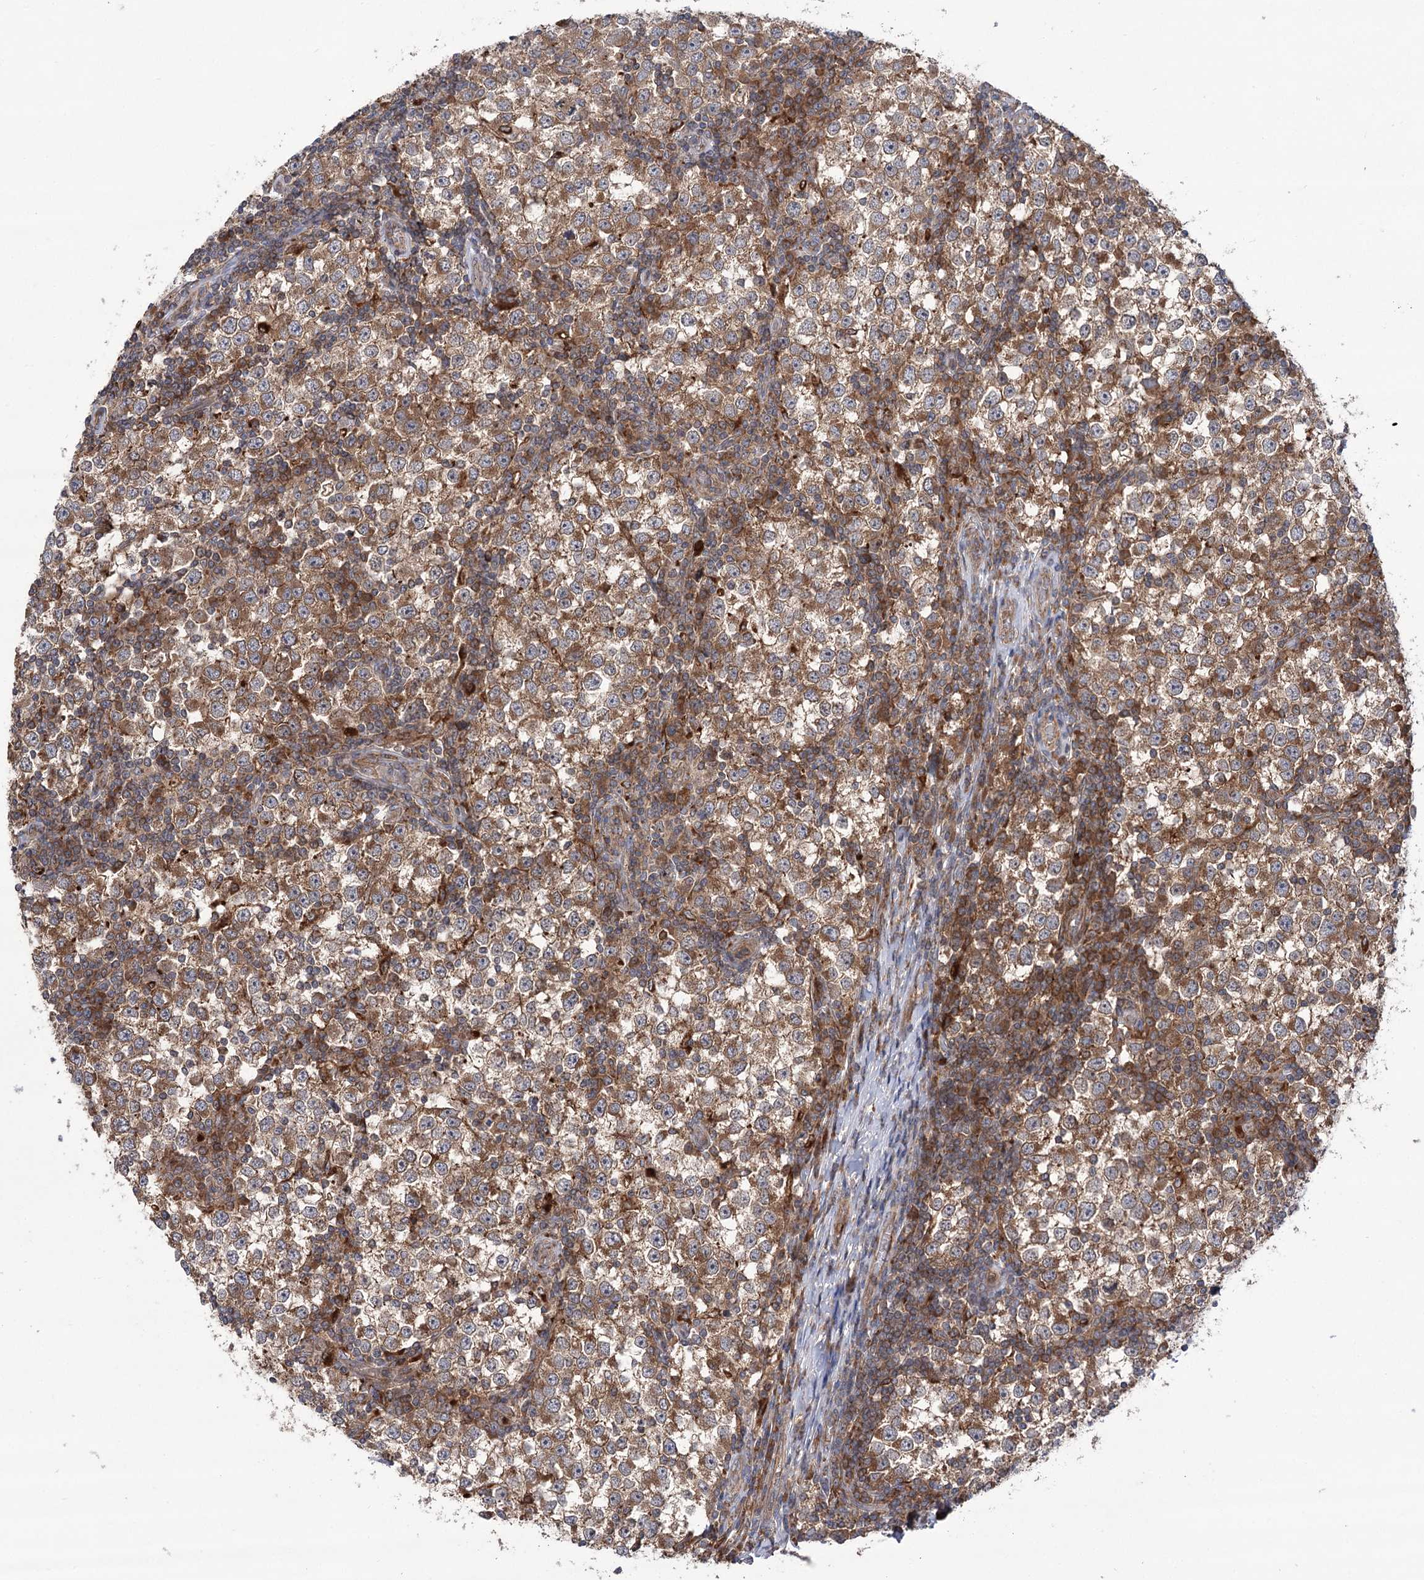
{"staining": {"intensity": "moderate", "quantity": ">75%", "location": "cytoplasmic/membranous"}, "tissue": "testis cancer", "cell_type": "Tumor cells", "image_type": "cancer", "snomed": [{"axis": "morphology", "description": "Seminoma, NOS"}, {"axis": "topography", "description": "Testis"}], "caption": "IHC staining of testis cancer, which exhibits medium levels of moderate cytoplasmic/membranous positivity in approximately >75% of tumor cells indicating moderate cytoplasmic/membranous protein positivity. The staining was performed using DAB (brown) for protein detection and nuclei were counterstained in hematoxylin (blue).", "gene": "VPS37B", "patient": {"sex": "male", "age": 65}}